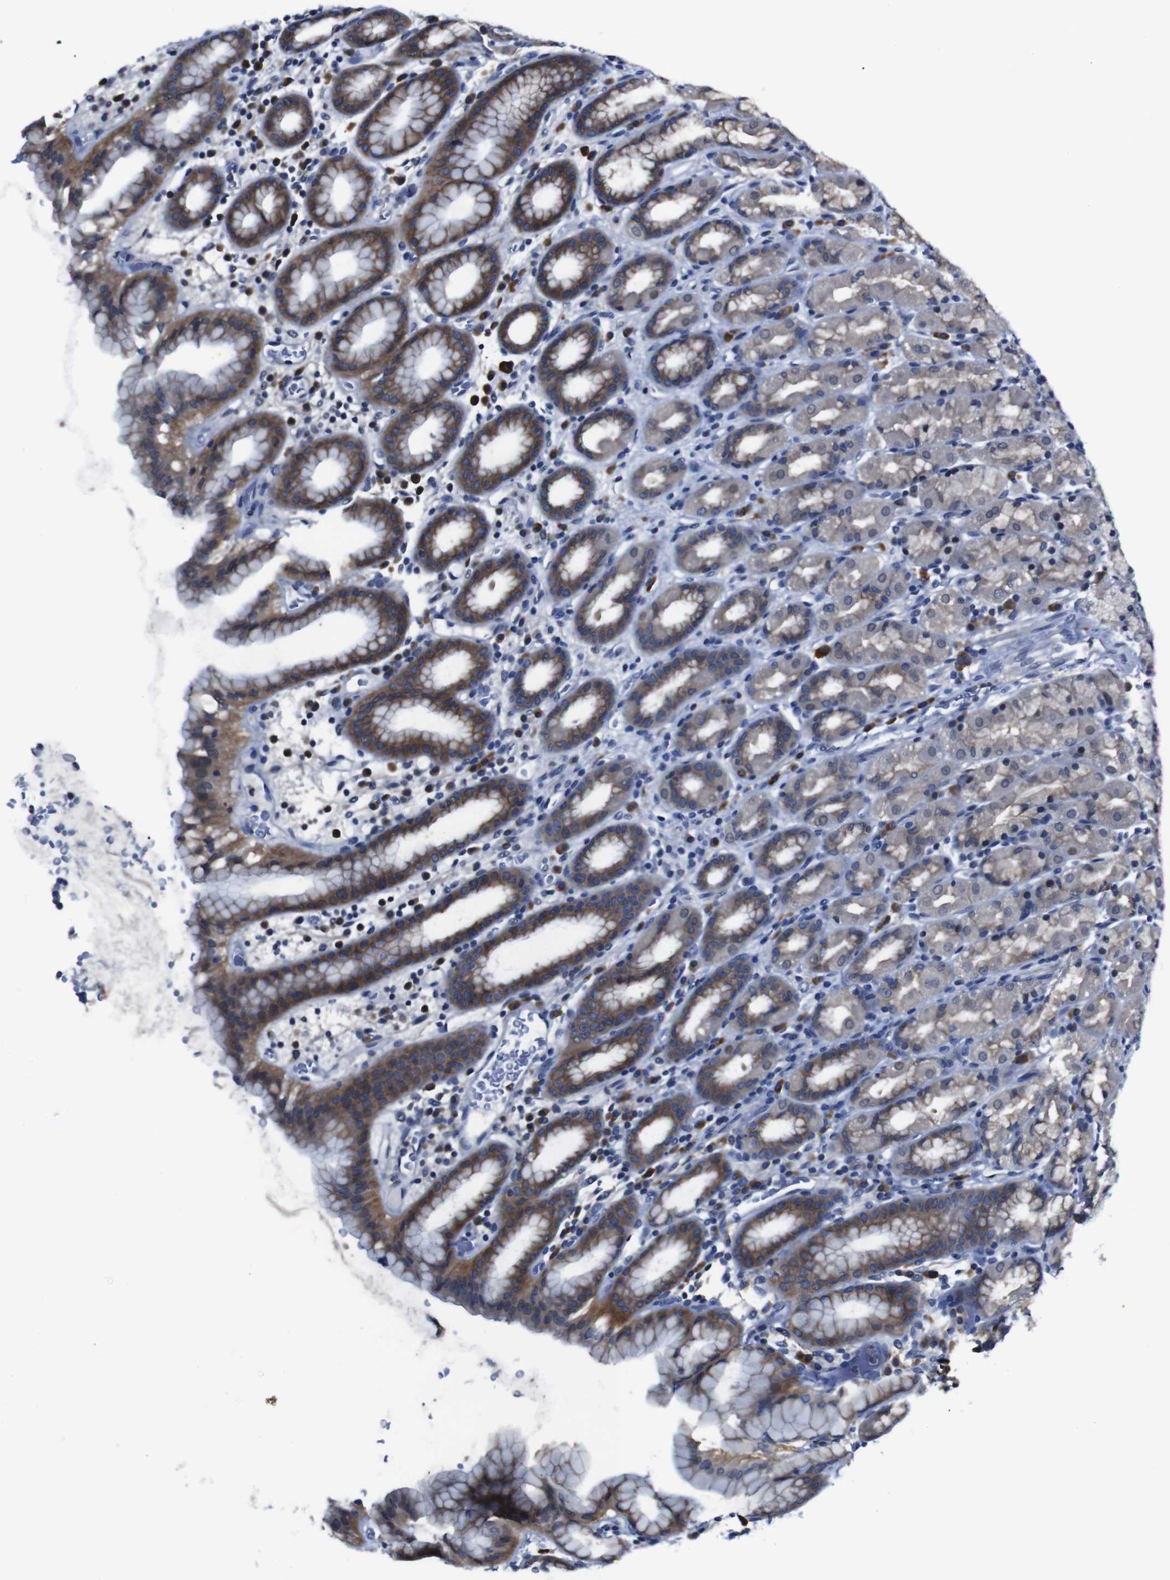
{"staining": {"intensity": "strong", "quantity": "<25%", "location": "cytoplasmic/membranous"}, "tissue": "stomach", "cell_type": "Glandular cells", "image_type": "normal", "snomed": [{"axis": "morphology", "description": "Normal tissue, NOS"}, {"axis": "topography", "description": "Stomach, upper"}], "caption": "About <25% of glandular cells in benign human stomach show strong cytoplasmic/membranous protein positivity as visualized by brown immunohistochemical staining.", "gene": "SEMA4B", "patient": {"sex": "male", "age": 68}}